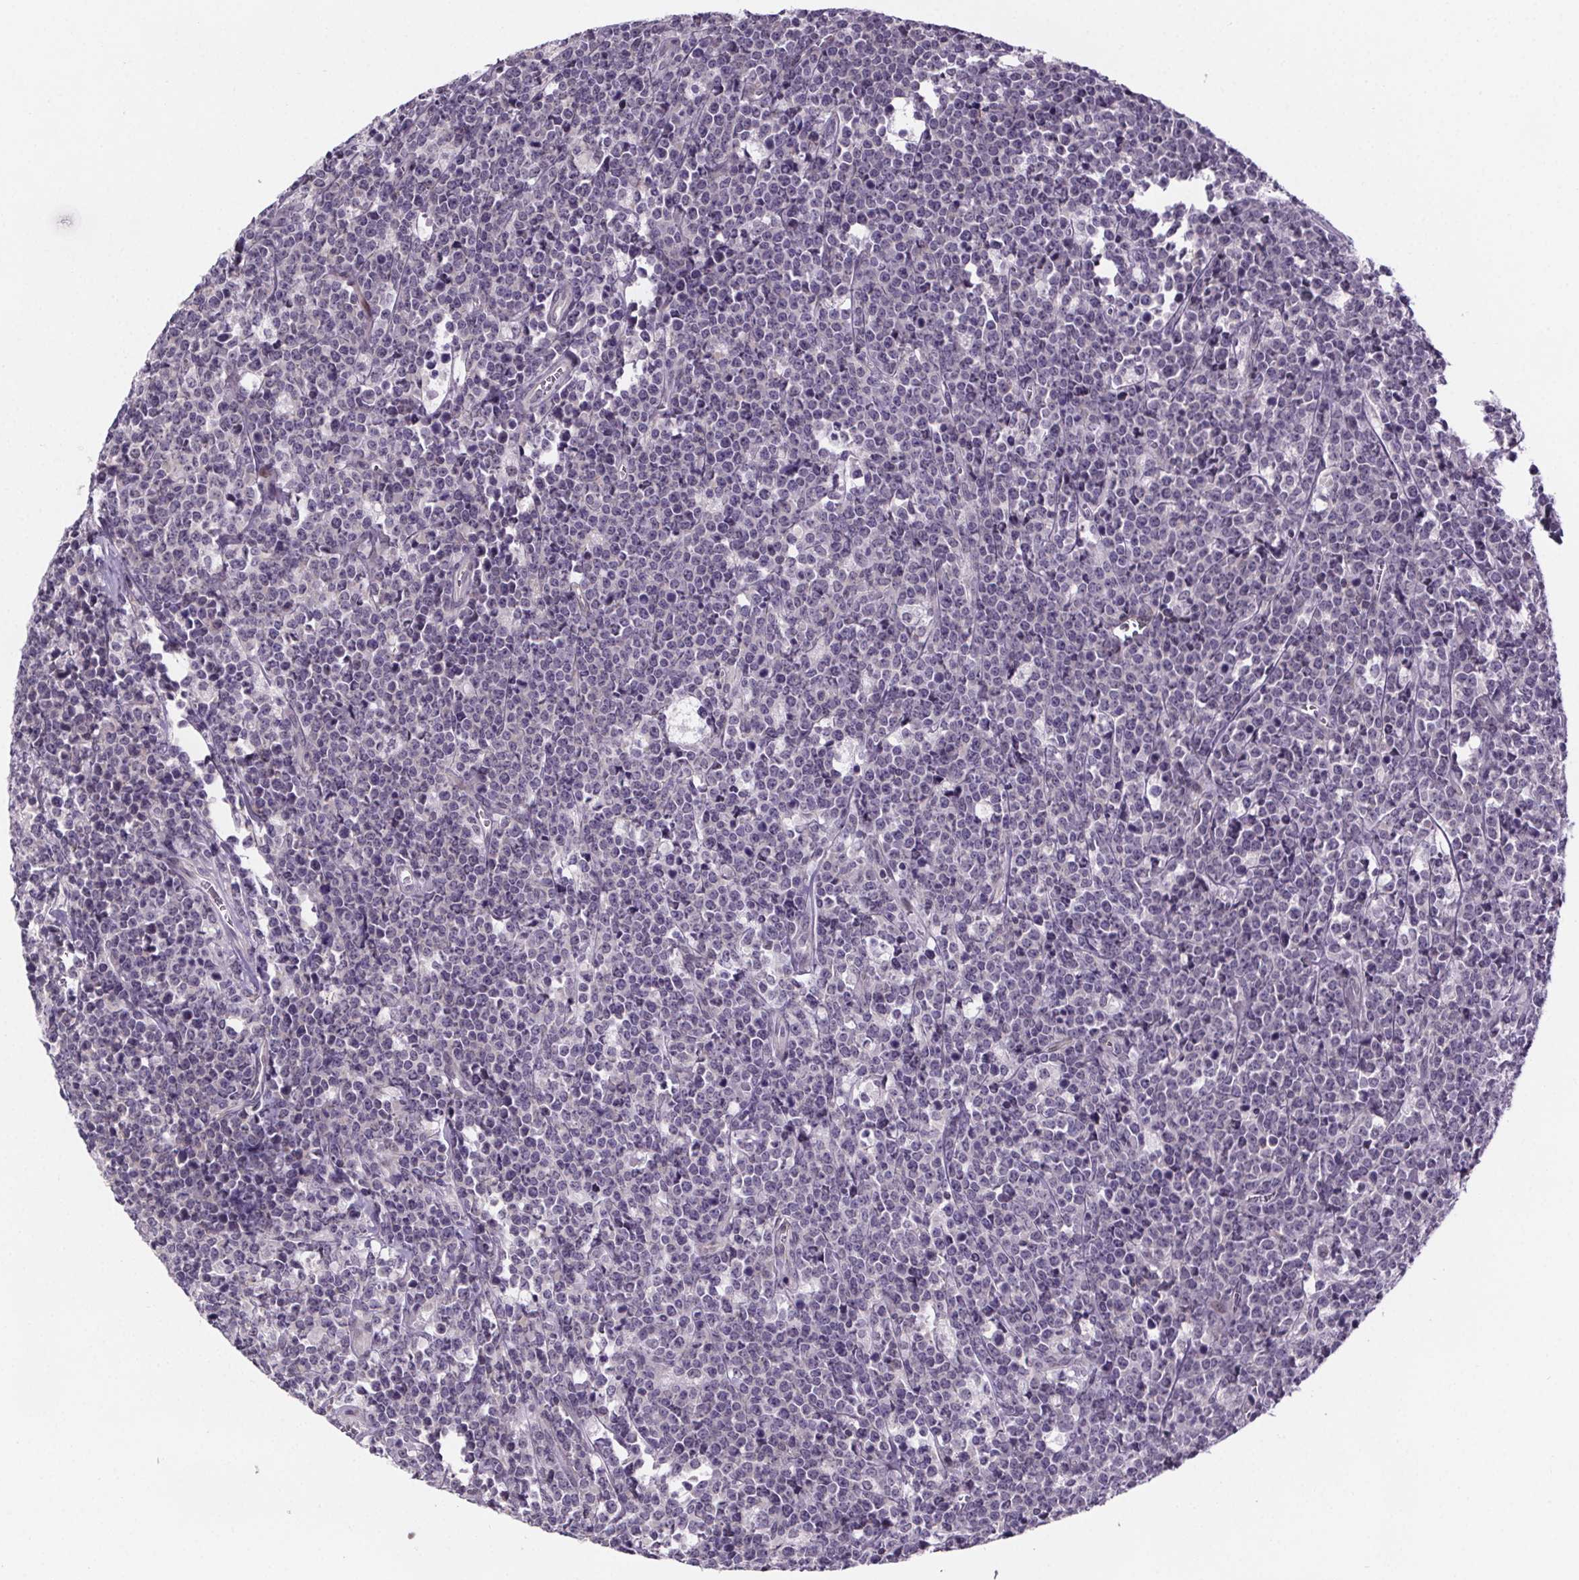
{"staining": {"intensity": "negative", "quantity": "none", "location": "none"}, "tissue": "lymphoma", "cell_type": "Tumor cells", "image_type": "cancer", "snomed": [{"axis": "morphology", "description": "Malignant lymphoma, non-Hodgkin's type, High grade"}, {"axis": "topography", "description": "Small intestine"}], "caption": "DAB immunohistochemical staining of human high-grade malignant lymphoma, non-Hodgkin's type reveals no significant staining in tumor cells. Brightfield microscopy of immunohistochemistry stained with DAB (brown) and hematoxylin (blue), captured at high magnification.", "gene": "TTC12", "patient": {"sex": "female", "age": 56}}